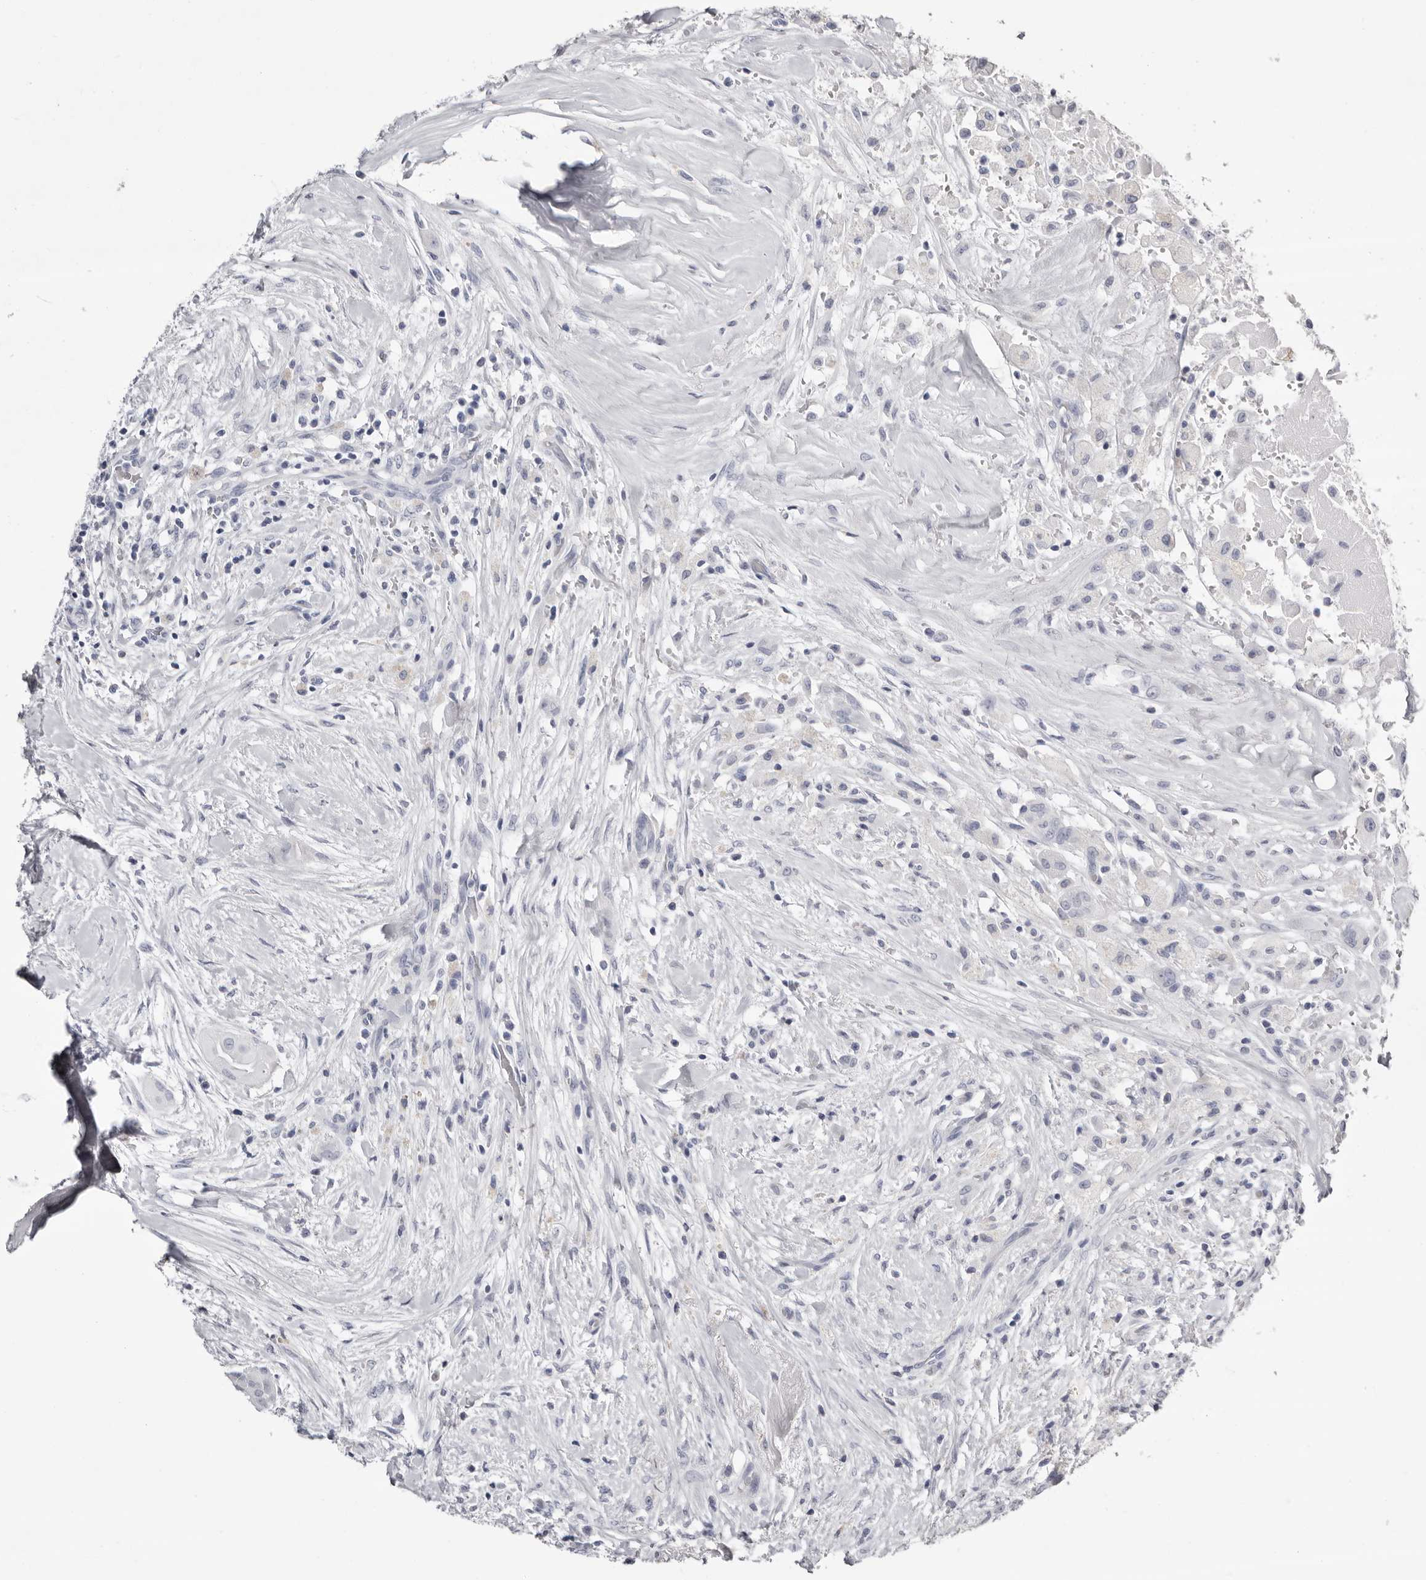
{"staining": {"intensity": "negative", "quantity": "none", "location": "none"}, "tissue": "thyroid cancer", "cell_type": "Tumor cells", "image_type": "cancer", "snomed": [{"axis": "morphology", "description": "Papillary adenocarcinoma, NOS"}, {"axis": "topography", "description": "Thyroid gland"}], "caption": "Thyroid cancer (papillary adenocarcinoma) was stained to show a protein in brown. There is no significant staining in tumor cells.", "gene": "LPO", "patient": {"sex": "female", "age": 59}}